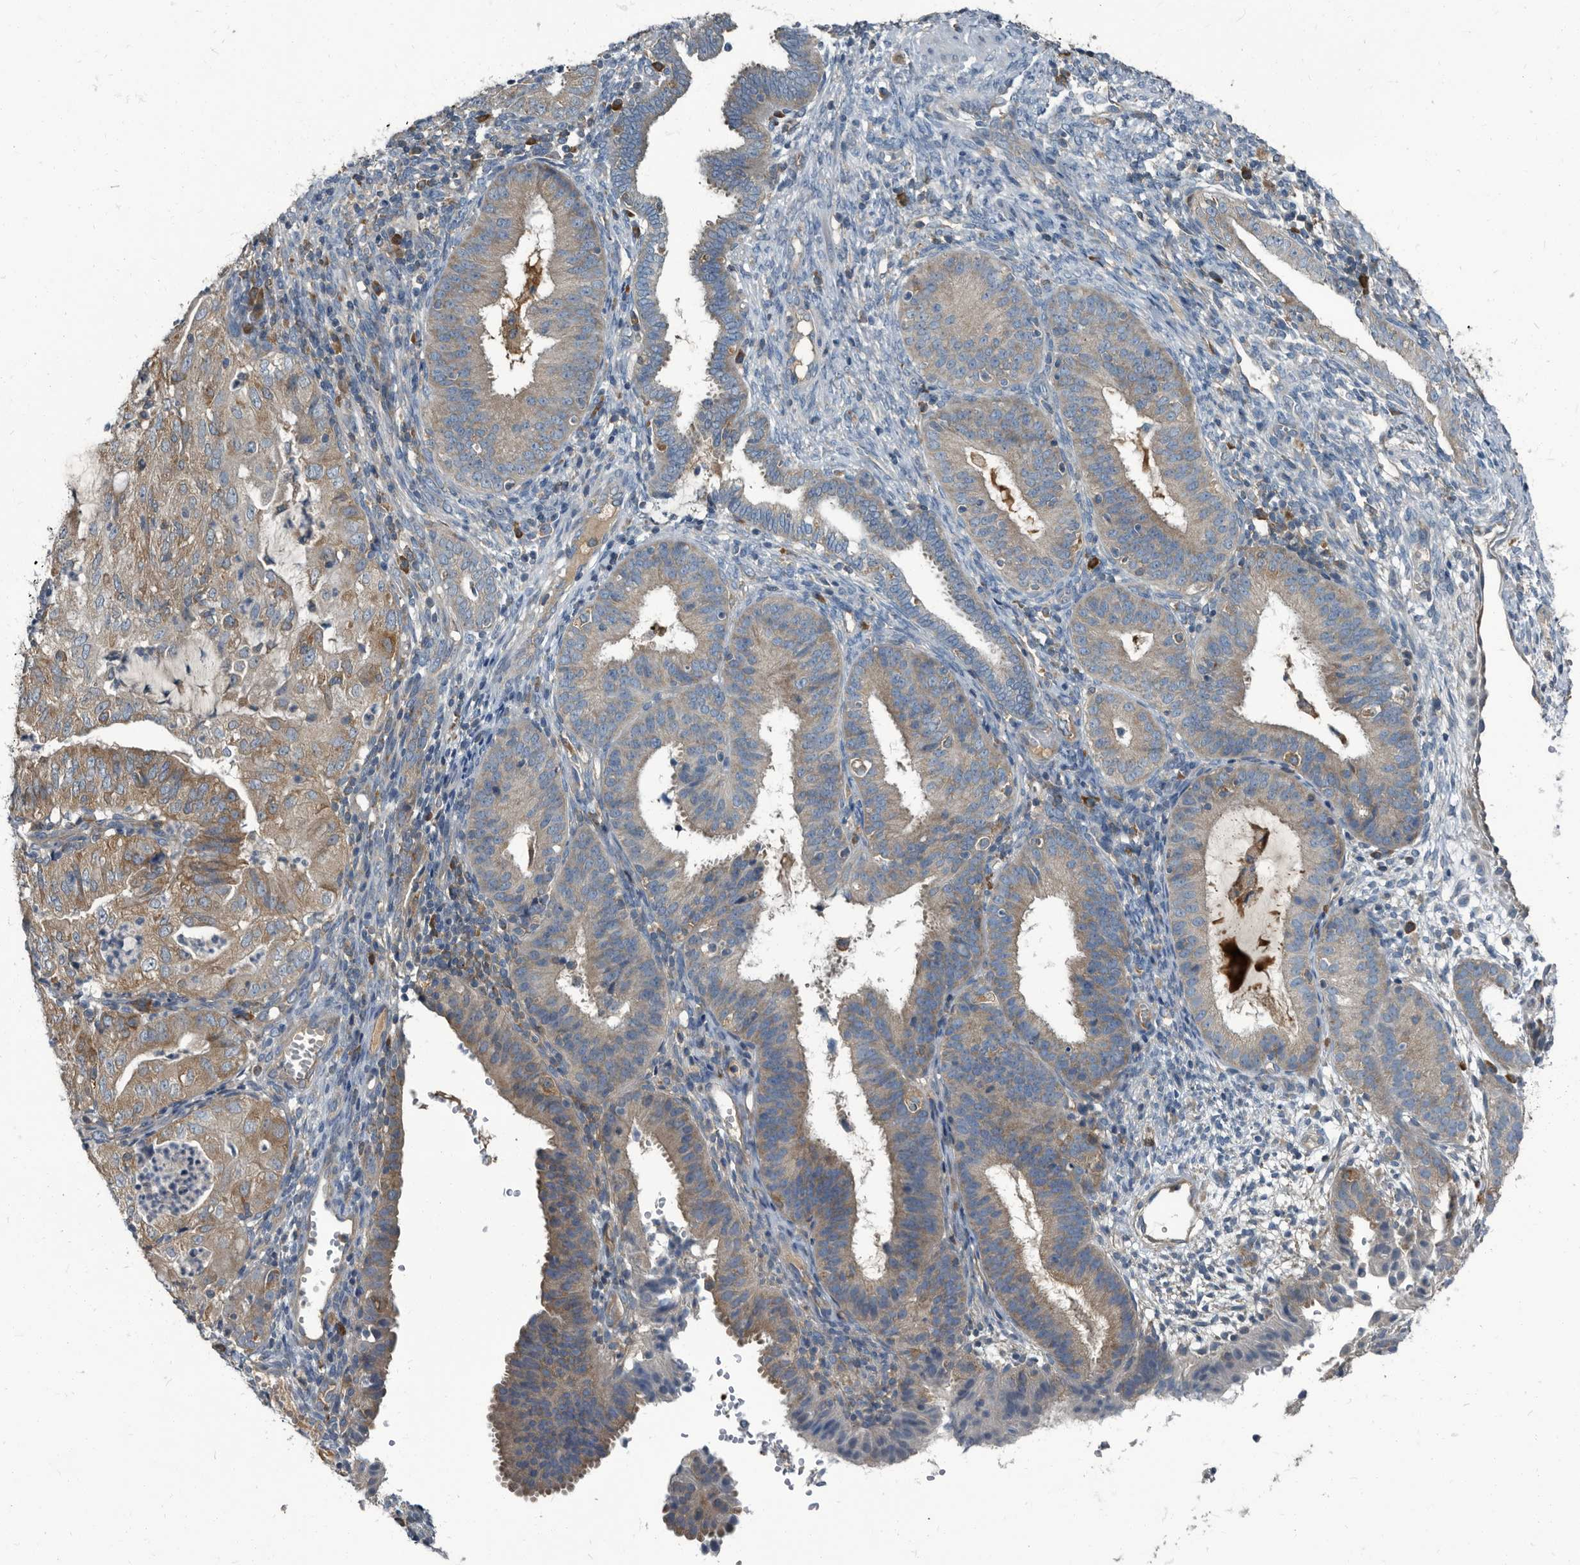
{"staining": {"intensity": "moderate", "quantity": "25%-75%", "location": "cytoplasmic/membranous"}, "tissue": "endometrial cancer", "cell_type": "Tumor cells", "image_type": "cancer", "snomed": [{"axis": "morphology", "description": "Adenocarcinoma, NOS"}, {"axis": "topography", "description": "Endometrium"}], "caption": "Immunohistochemistry of endometrial cancer reveals medium levels of moderate cytoplasmic/membranous staining in about 25%-75% of tumor cells. The staining is performed using DAB brown chromogen to label protein expression. The nuclei are counter-stained blue using hematoxylin.", "gene": "CDV3", "patient": {"sex": "female", "age": 51}}